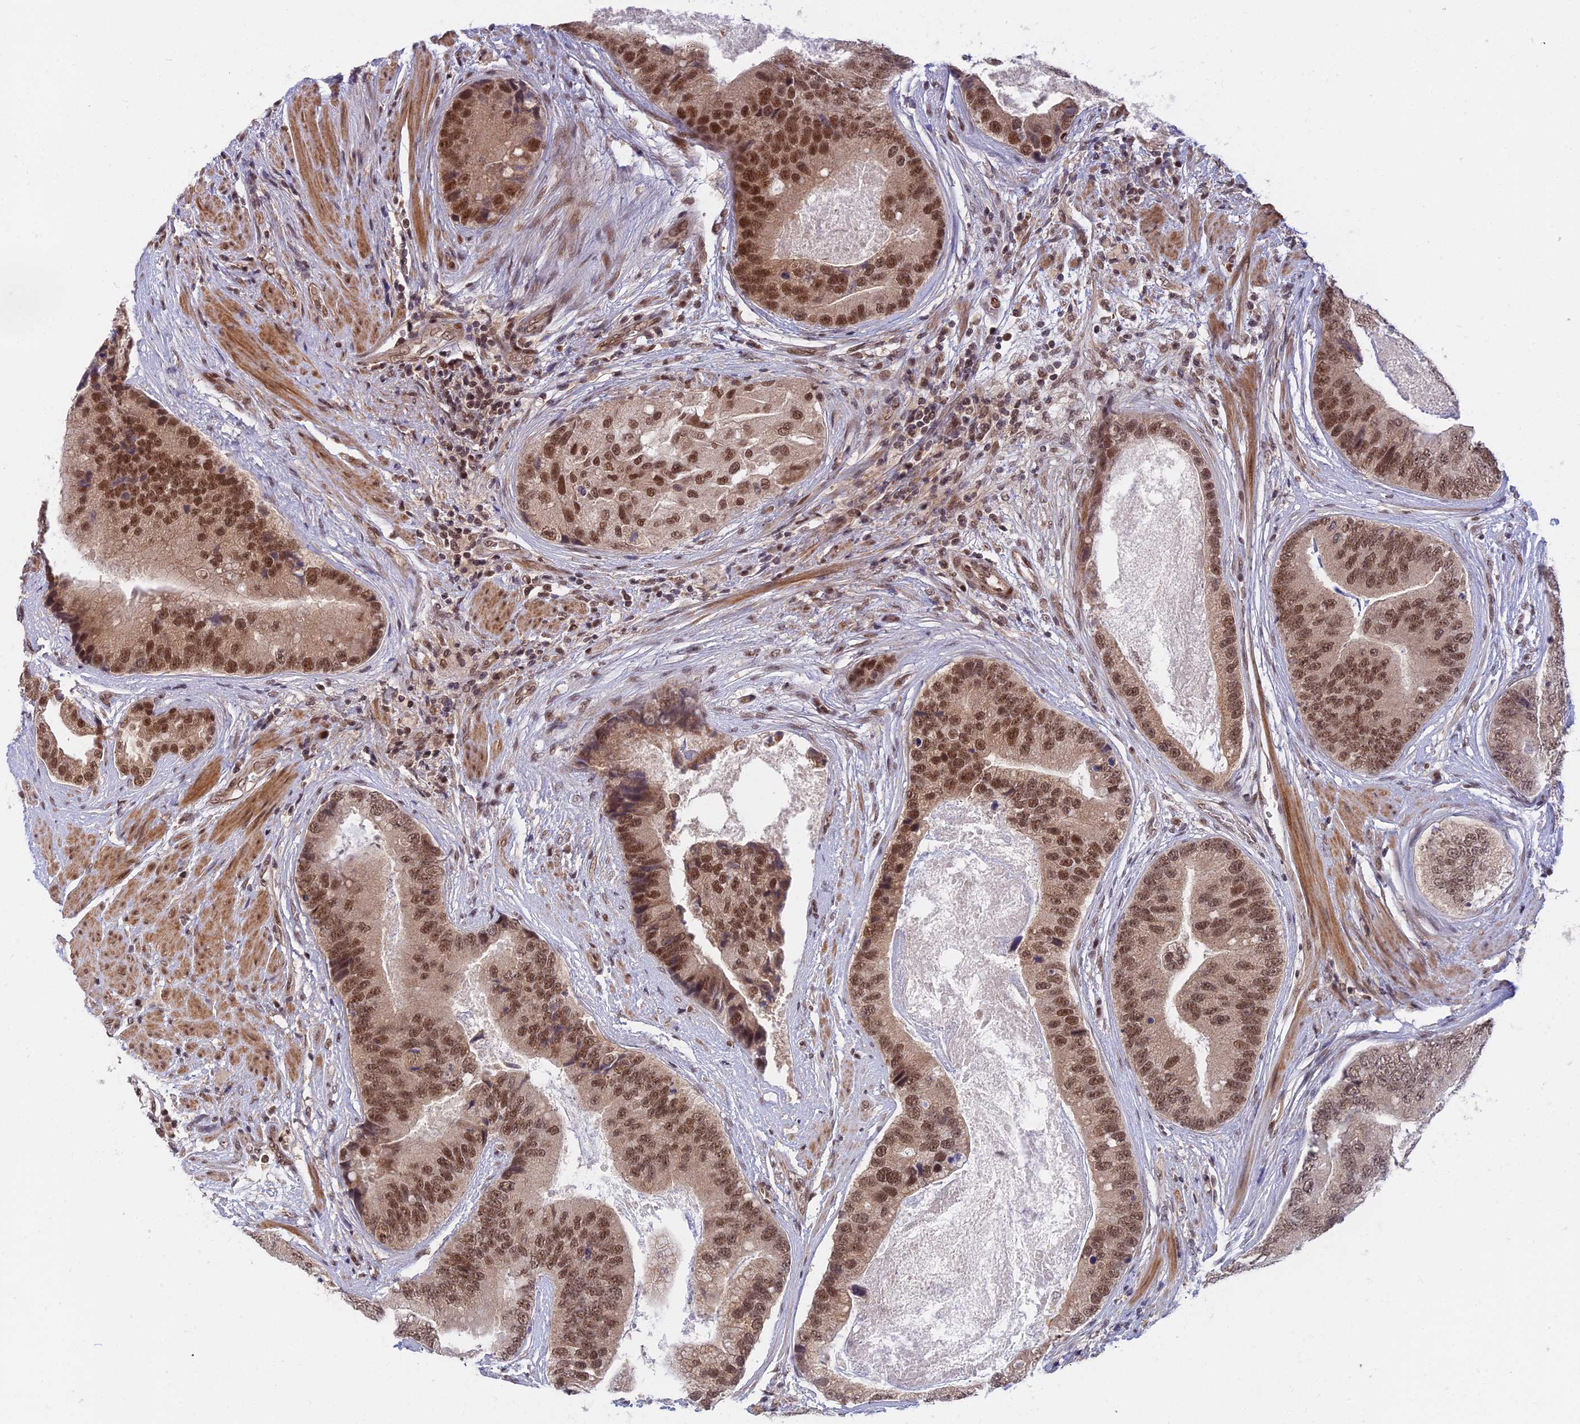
{"staining": {"intensity": "moderate", "quantity": ">75%", "location": "nuclear"}, "tissue": "prostate cancer", "cell_type": "Tumor cells", "image_type": "cancer", "snomed": [{"axis": "morphology", "description": "Adenocarcinoma, High grade"}, {"axis": "topography", "description": "Prostate"}], "caption": "Immunohistochemical staining of high-grade adenocarcinoma (prostate) exhibits medium levels of moderate nuclear protein staining in approximately >75% of tumor cells.", "gene": "TCEA2", "patient": {"sex": "male", "age": 70}}